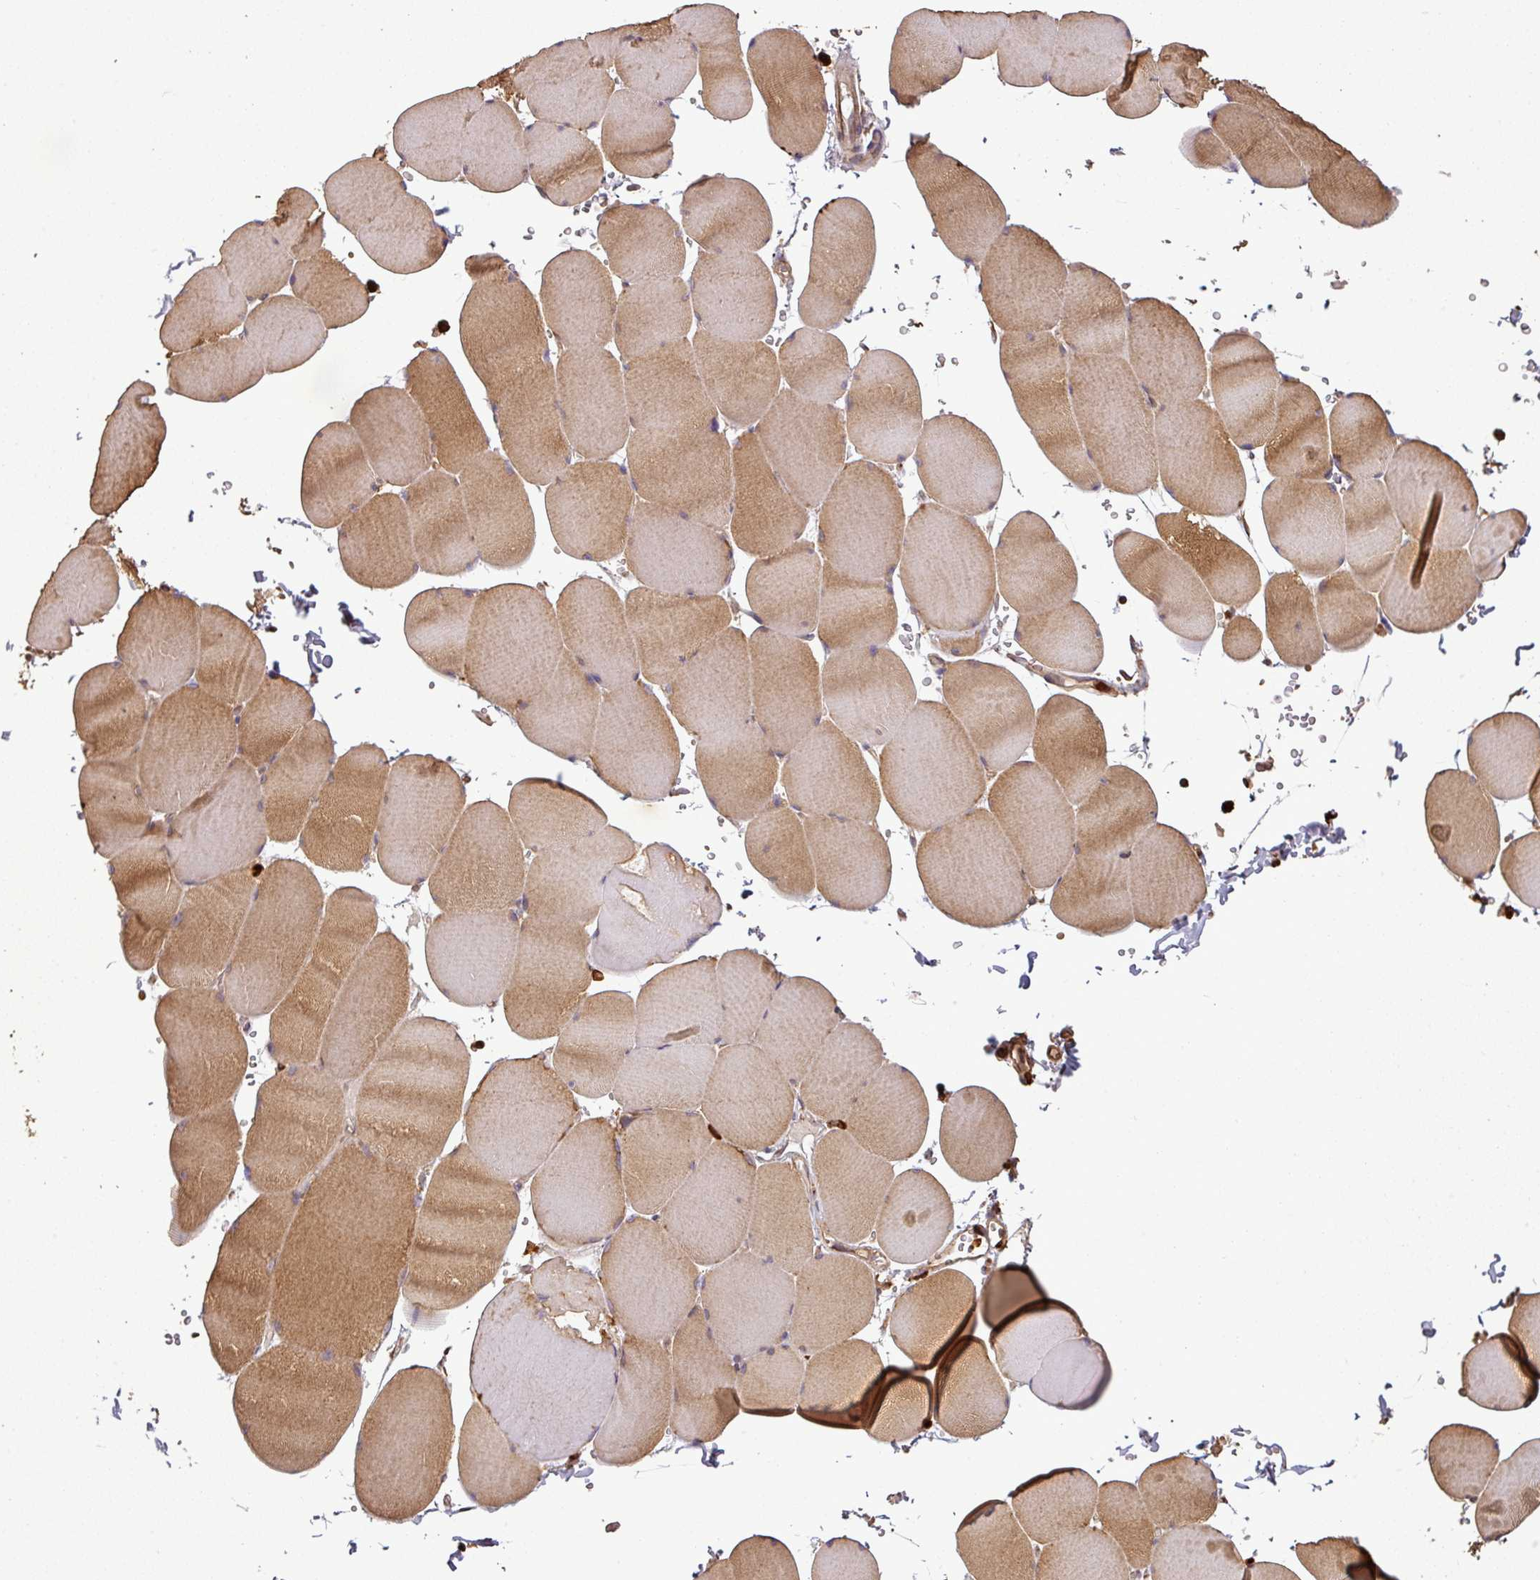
{"staining": {"intensity": "moderate", "quantity": ">75%", "location": "cytoplasmic/membranous"}, "tissue": "skeletal muscle", "cell_type": "Myocytes", "image_type": "normal", "snomed": [{"axis": "morphology", "description": "Normal tissue, NOS"}, {"axis": "topography", "description": "Skeletal muscle"}, {"axis": "topography", "description": "Head-Neck"}], "caption": "Immunohistochemistry (IHC) staining of unremarkable skeletal muscle, which demonstrates medium levels of moderate cytoplasmic/membranous staining in about >75% of myocytes indicating moderate cytoplasmic/membranous protein expression. The staining was performed using DAB (brown) for protein detection and nuclei were counterstained in hematoxylin (blue).", "gene": "PLEKHM1", "patient": {"sex": "male", "age": 66}}